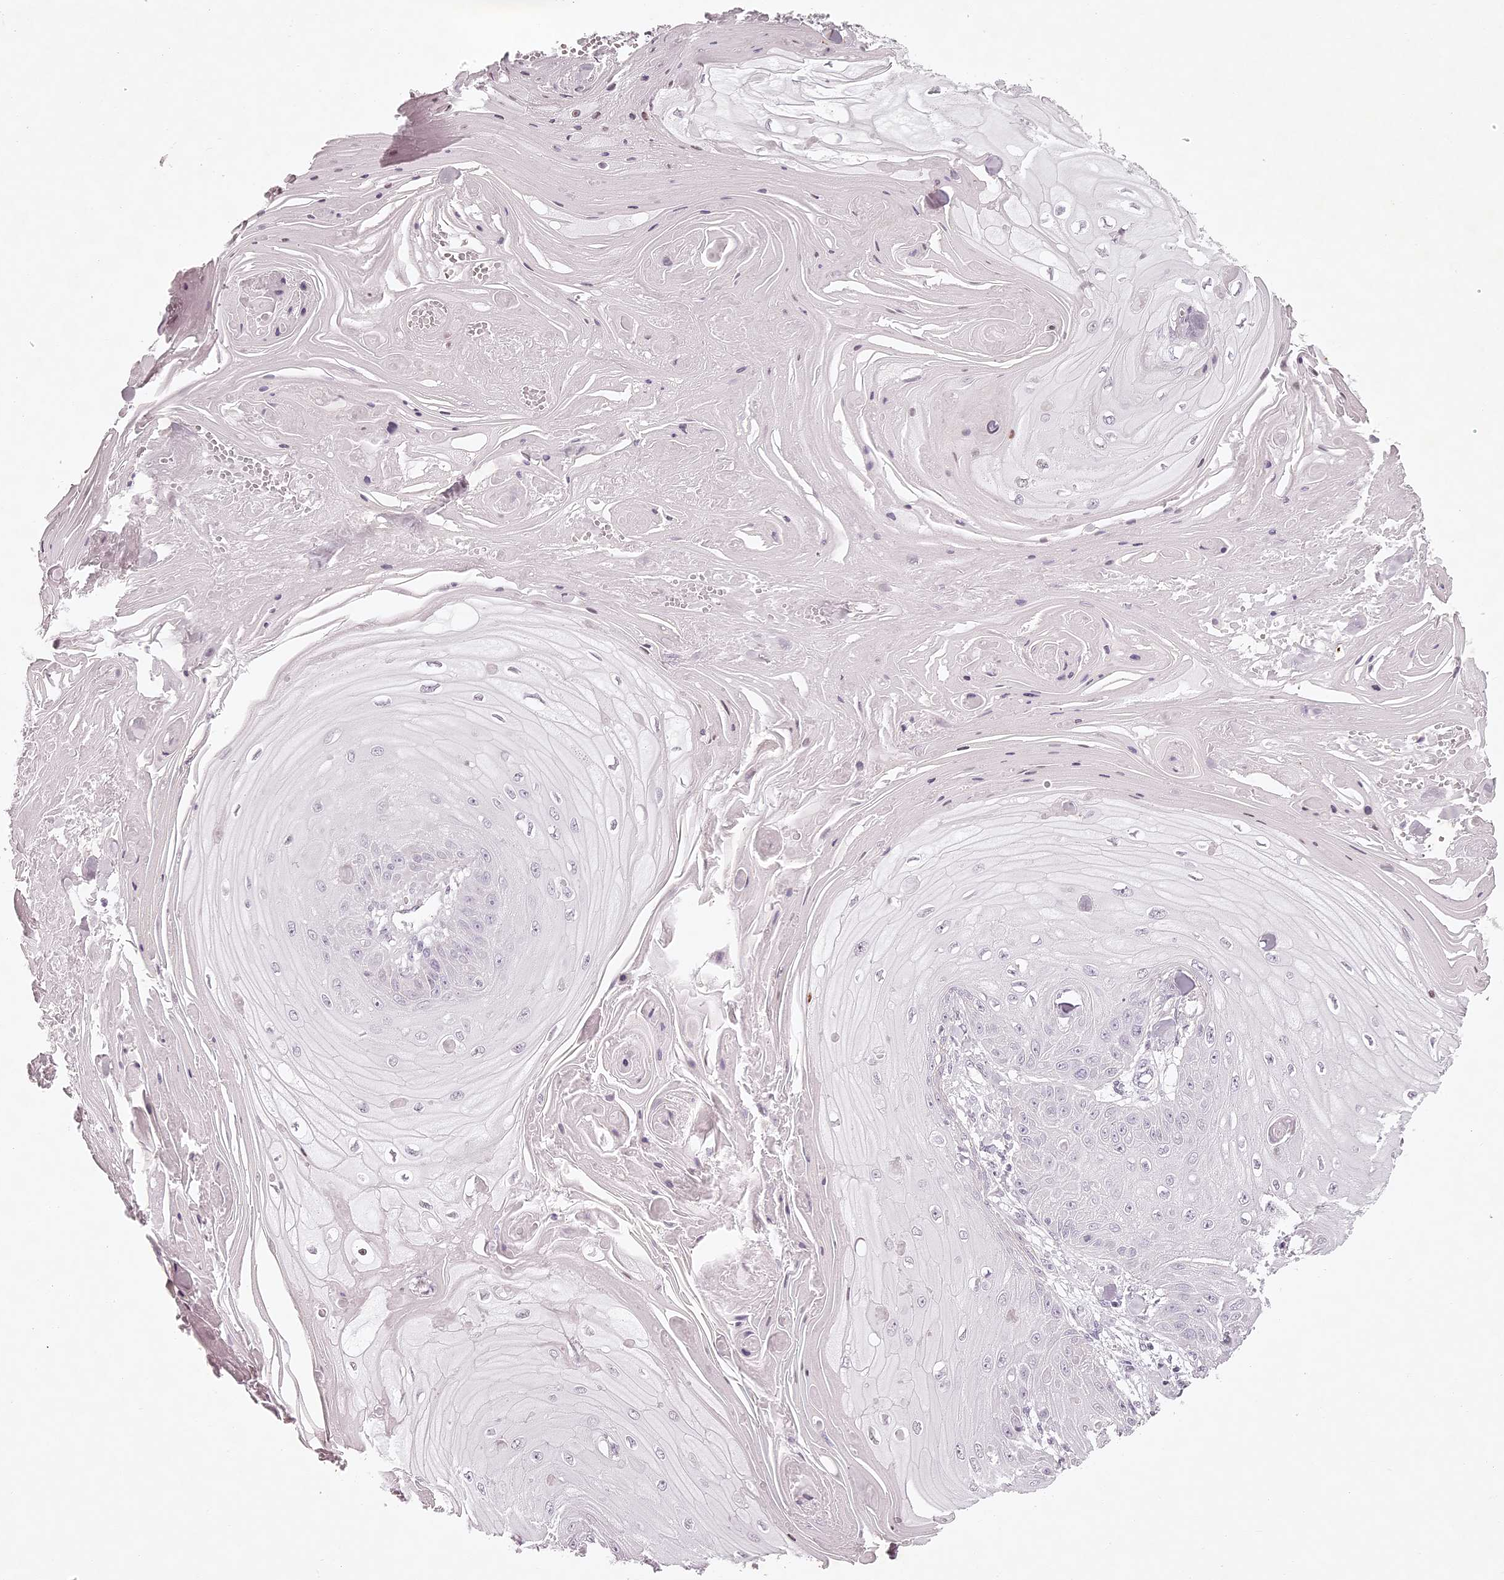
{"staining": {"intensity": "negative", "quantity": "none", "location": "none"}, "tissue": "skin cancer", "cell_type": "Tumor cells", "image_type": "cancer", "snomed": [{"axis": "morphology", "description": "Squamous cell carcinoma, NOS"}, {"axis": "topography", "description": "Skin"}], "caption": "This is a histopathology image of IHC staining of skin squamous cell carcinoma, which shows no expression in tumor cells.", "gene": "ELAPOR1", "patient": {"sex": "male", "age": 74}}